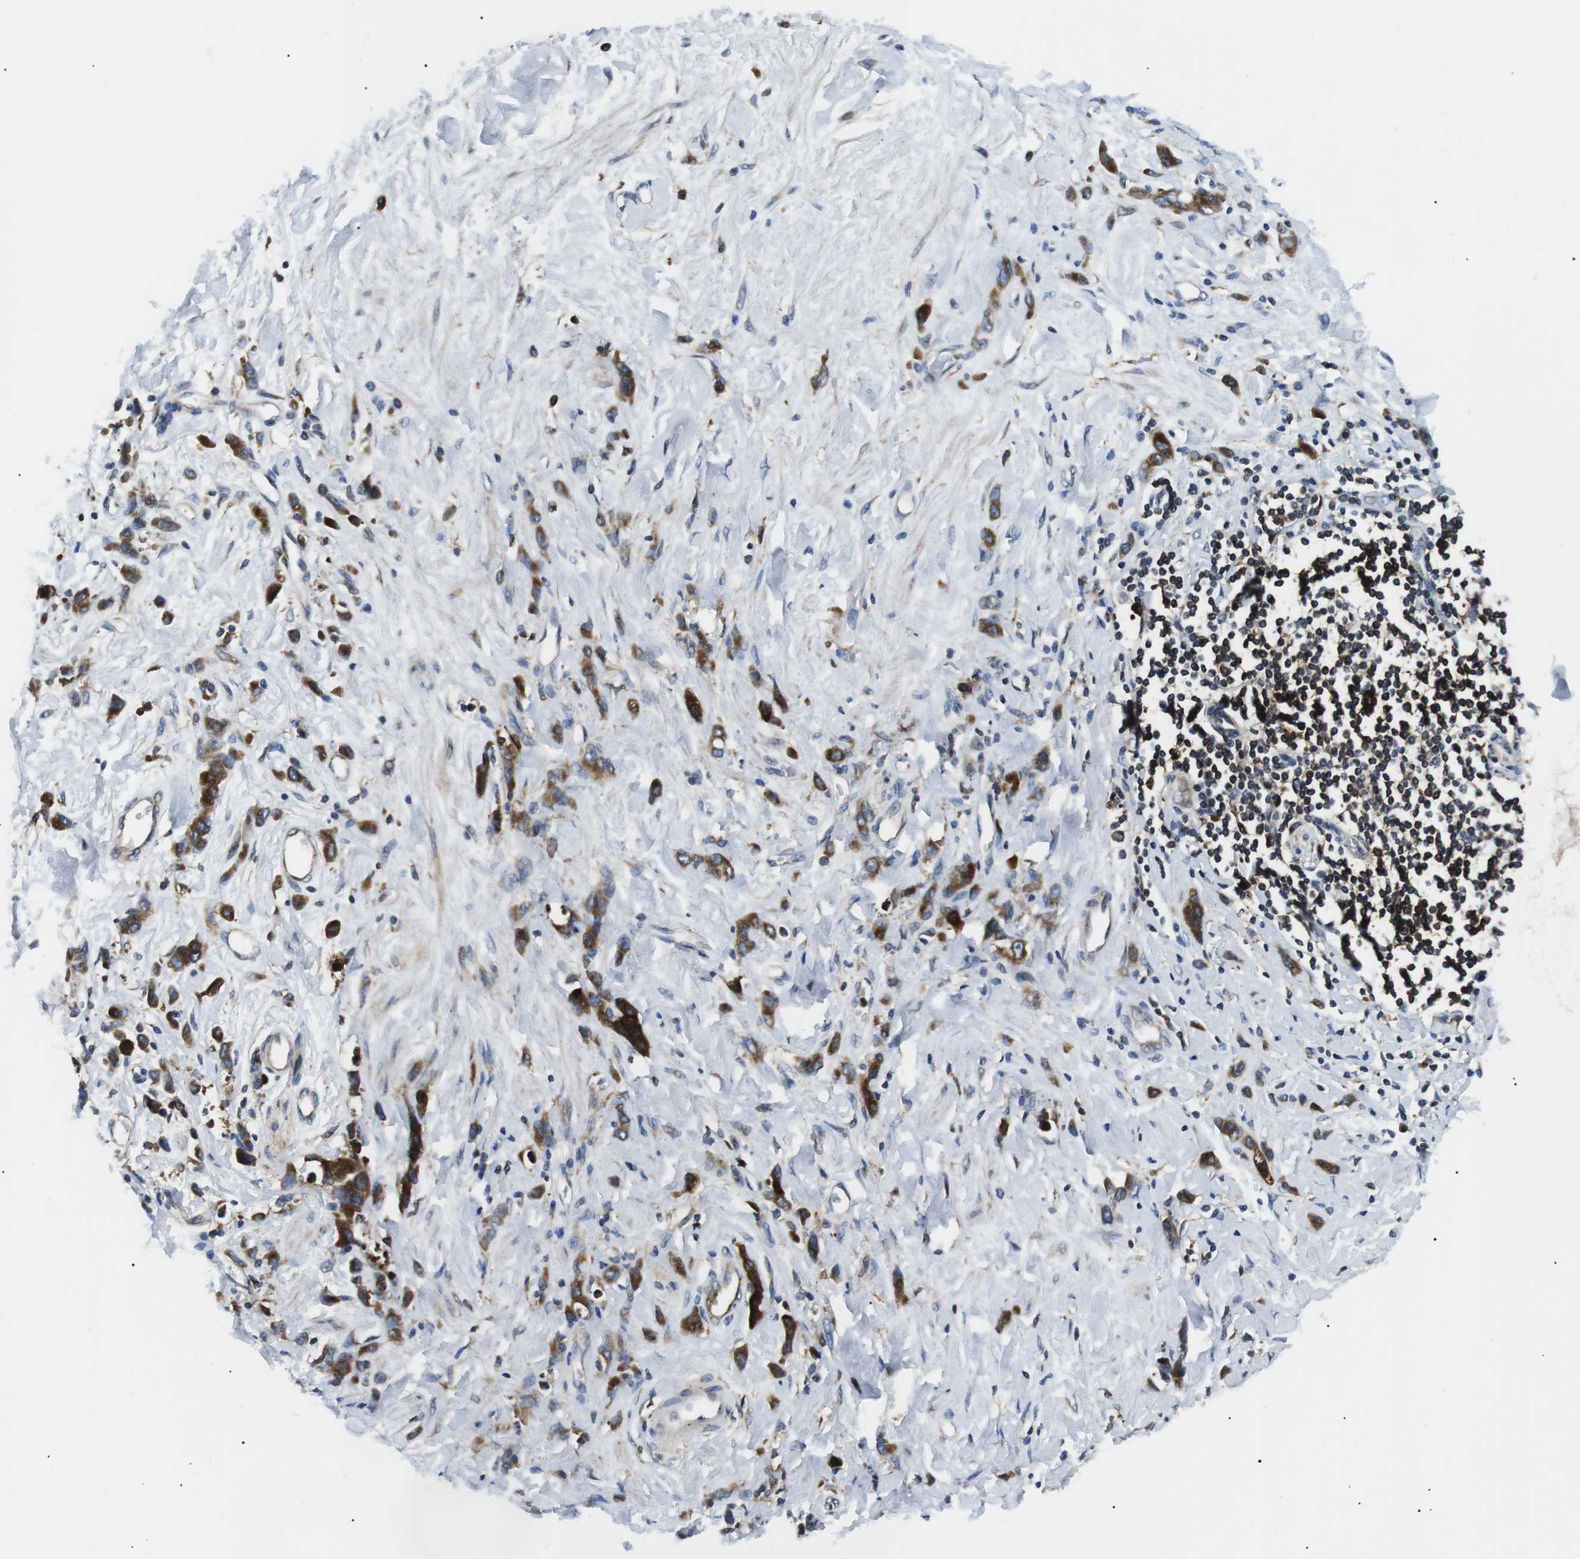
{"staining": {"intensity": "moderate", "quantity": "25%-75%", "location": "cytoplasmic/membranous"}, "tissue": "stomach cancer", "cell_type": "Tumor cells", "image_type": "cancer", "snomed": [{"axis": "morphology", "description": "Normal tissue, NOS"}, {"axis": "morphology", "description": "Adenocarcinoma, NOS"}, {"axis": "topography", "description": "Stomach"}], "caption": "IHC photomicrograph of neoplastic tissue: human adenocarcinoma (stomach) stained using IHC demonstrates medium levels of moderate protein expression localized specifically in the cytoplasmic/membranous of tumor cells, appearing as a cytoplasmic/membranous brown color.", "gene": "RAB9A", "patient": {"sex": "male", "age": 82}}